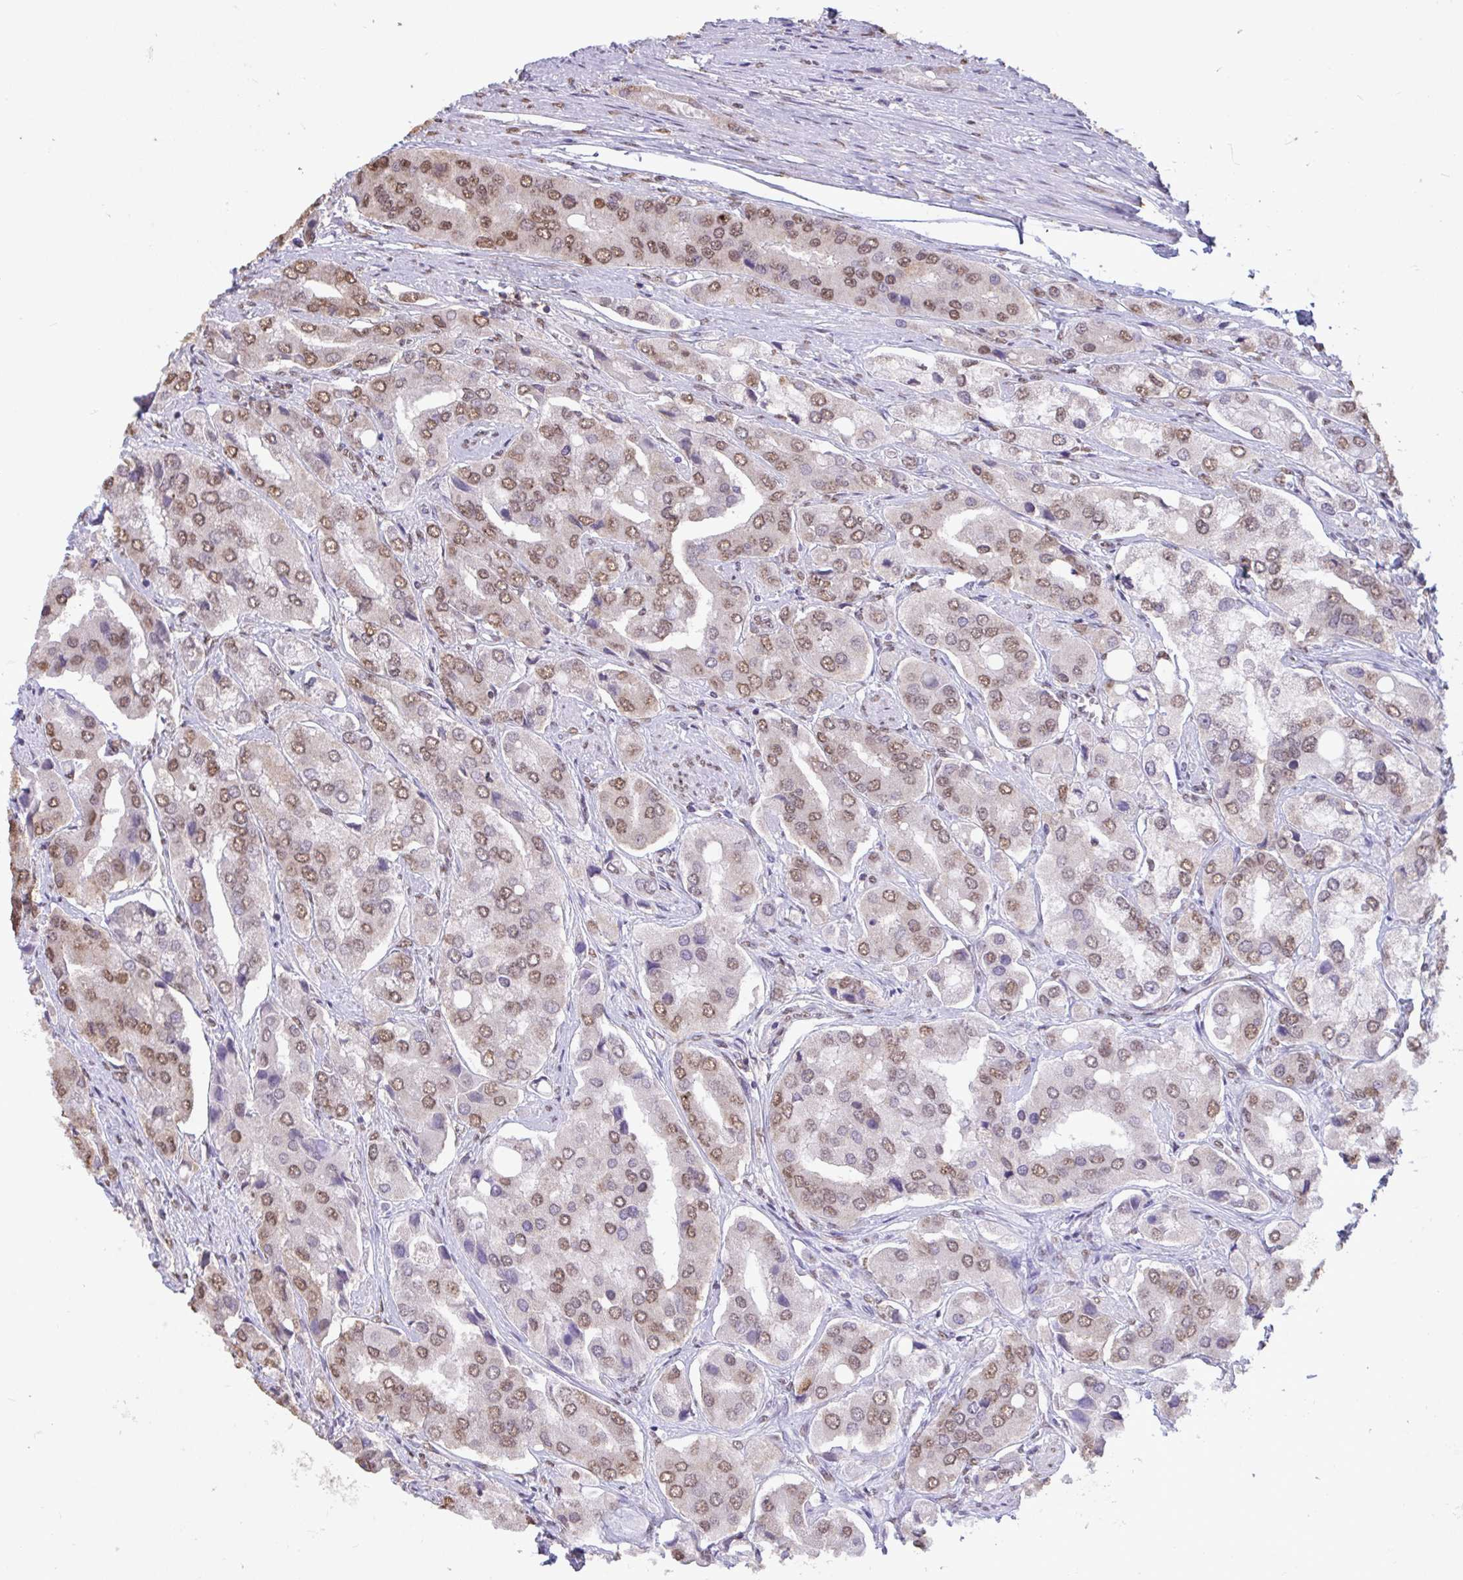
{"staining": {"intensity": "moderate", "quantity": ">75%", "location": "nuclear"}, "tissue": "prostate cancer", "cell_type": "Tumor cells", "image_type": "cancer", "snomed": [{"axis": "morphology", "description": "Adenocarcinoma, Low grade"}, {"axis": "topography", "description": "Prostate"}], "caption": "Prostate cancer (low-grade adenocarcinoma) stained with a protein marker demonstrates moderate staining in tumor cells.", "gene": "SEMA6B", "patient": {"sex": "male", "age": 69}}